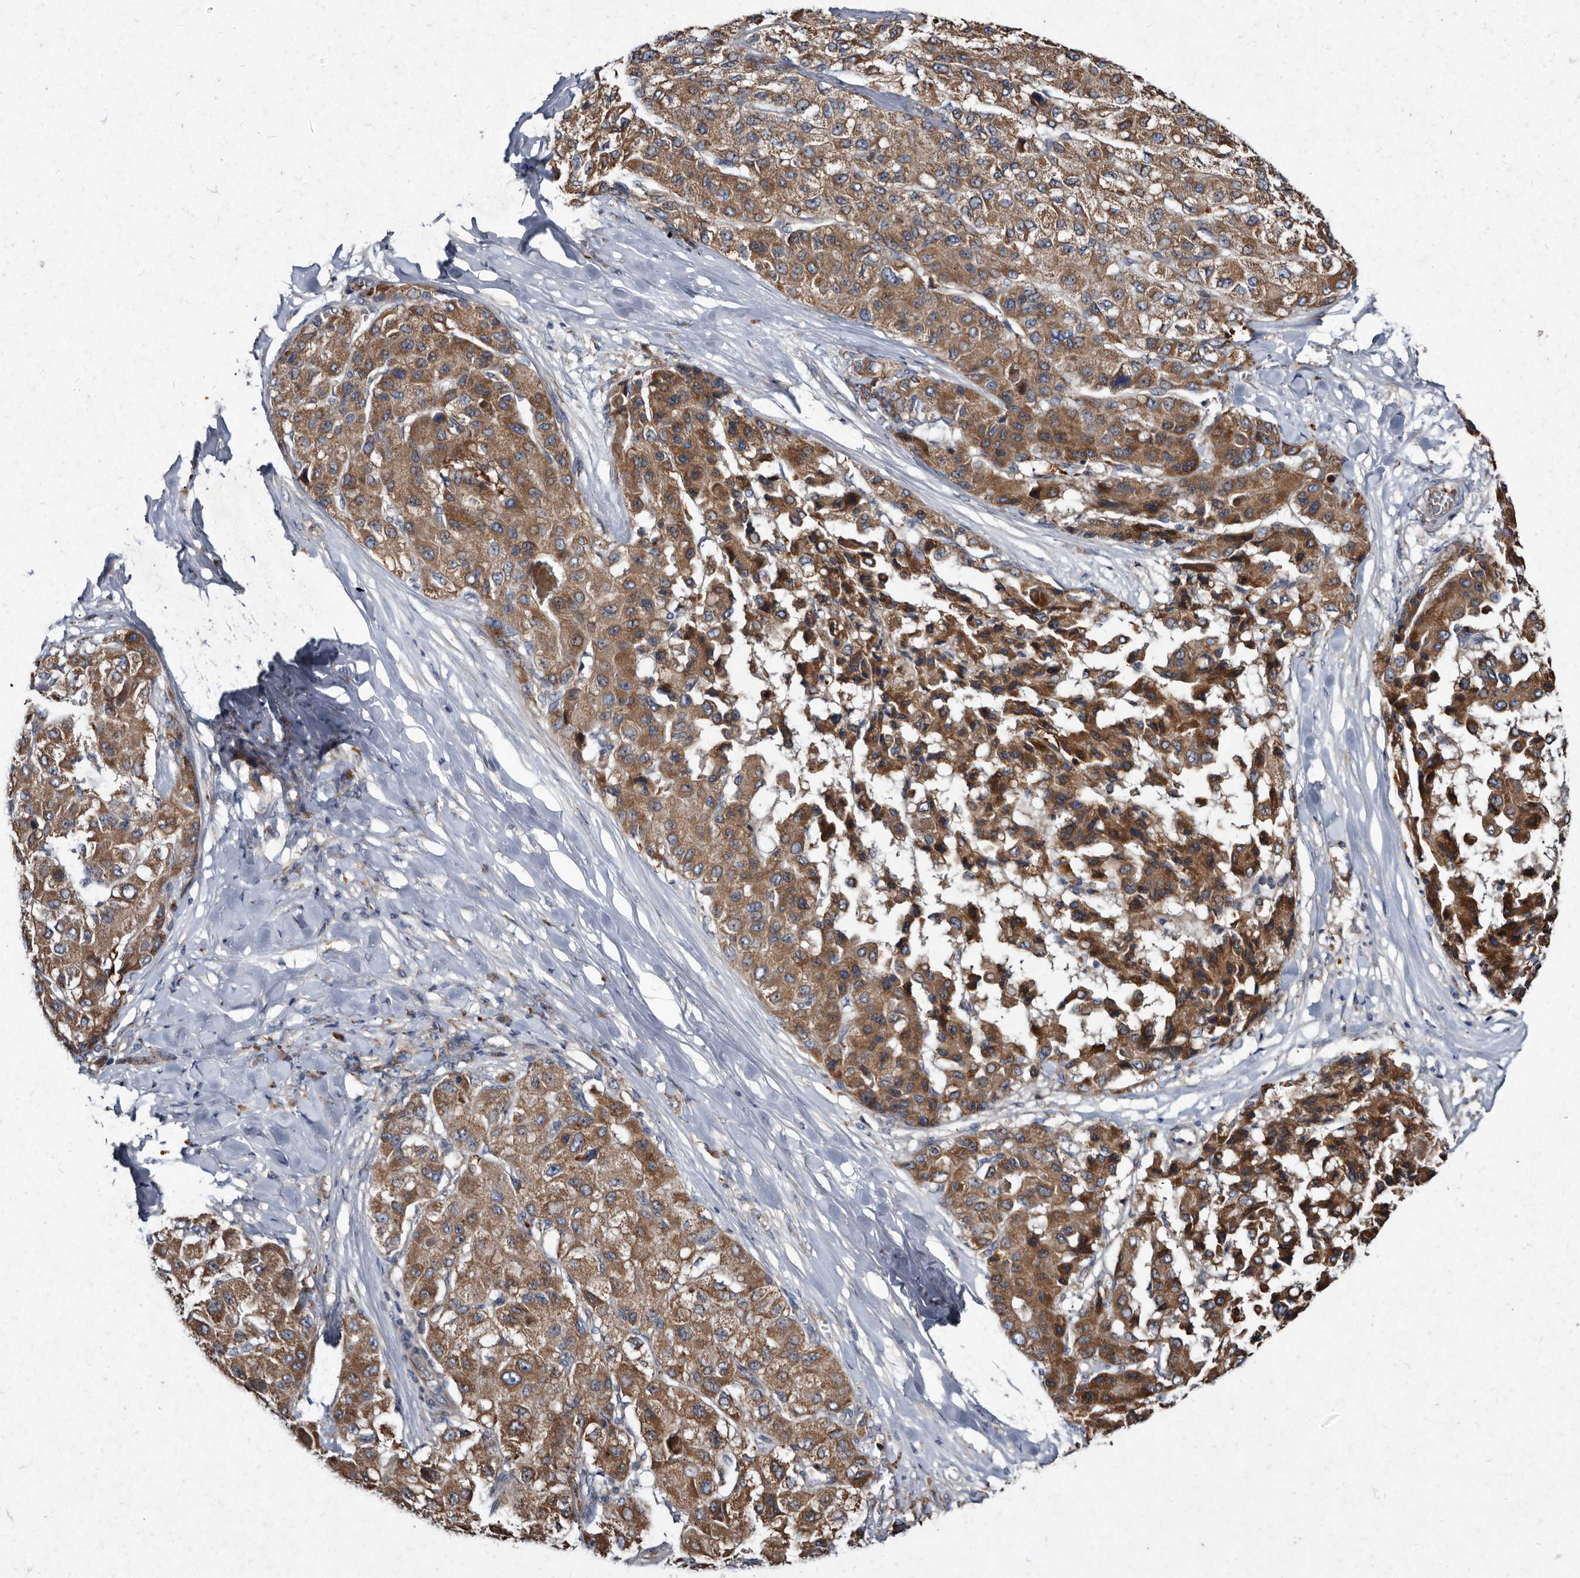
{"staining": {"intensity": "moderate", "quantity": ">75%", "location": "cytoplasmic/membranous"}, "tissue": "liver cancer", "cell_type": "Tumor cells", "image_type": "cancer", "snomed": [{"axis": "morphology", "description": "Carcinoma, Hepatocellular, NOS"}, {"axis": "topography", "description": "Liver"}], "caption": "There is medium levels of moderate cytoplasmic/membranous staining in tumor cells of liver cancer (hepatocellular carcinoma), as demonstrated by immunohistochemical staining (brown color).", "gene": "YPEL3", "patient": {"sex": "male", "age": 80}}